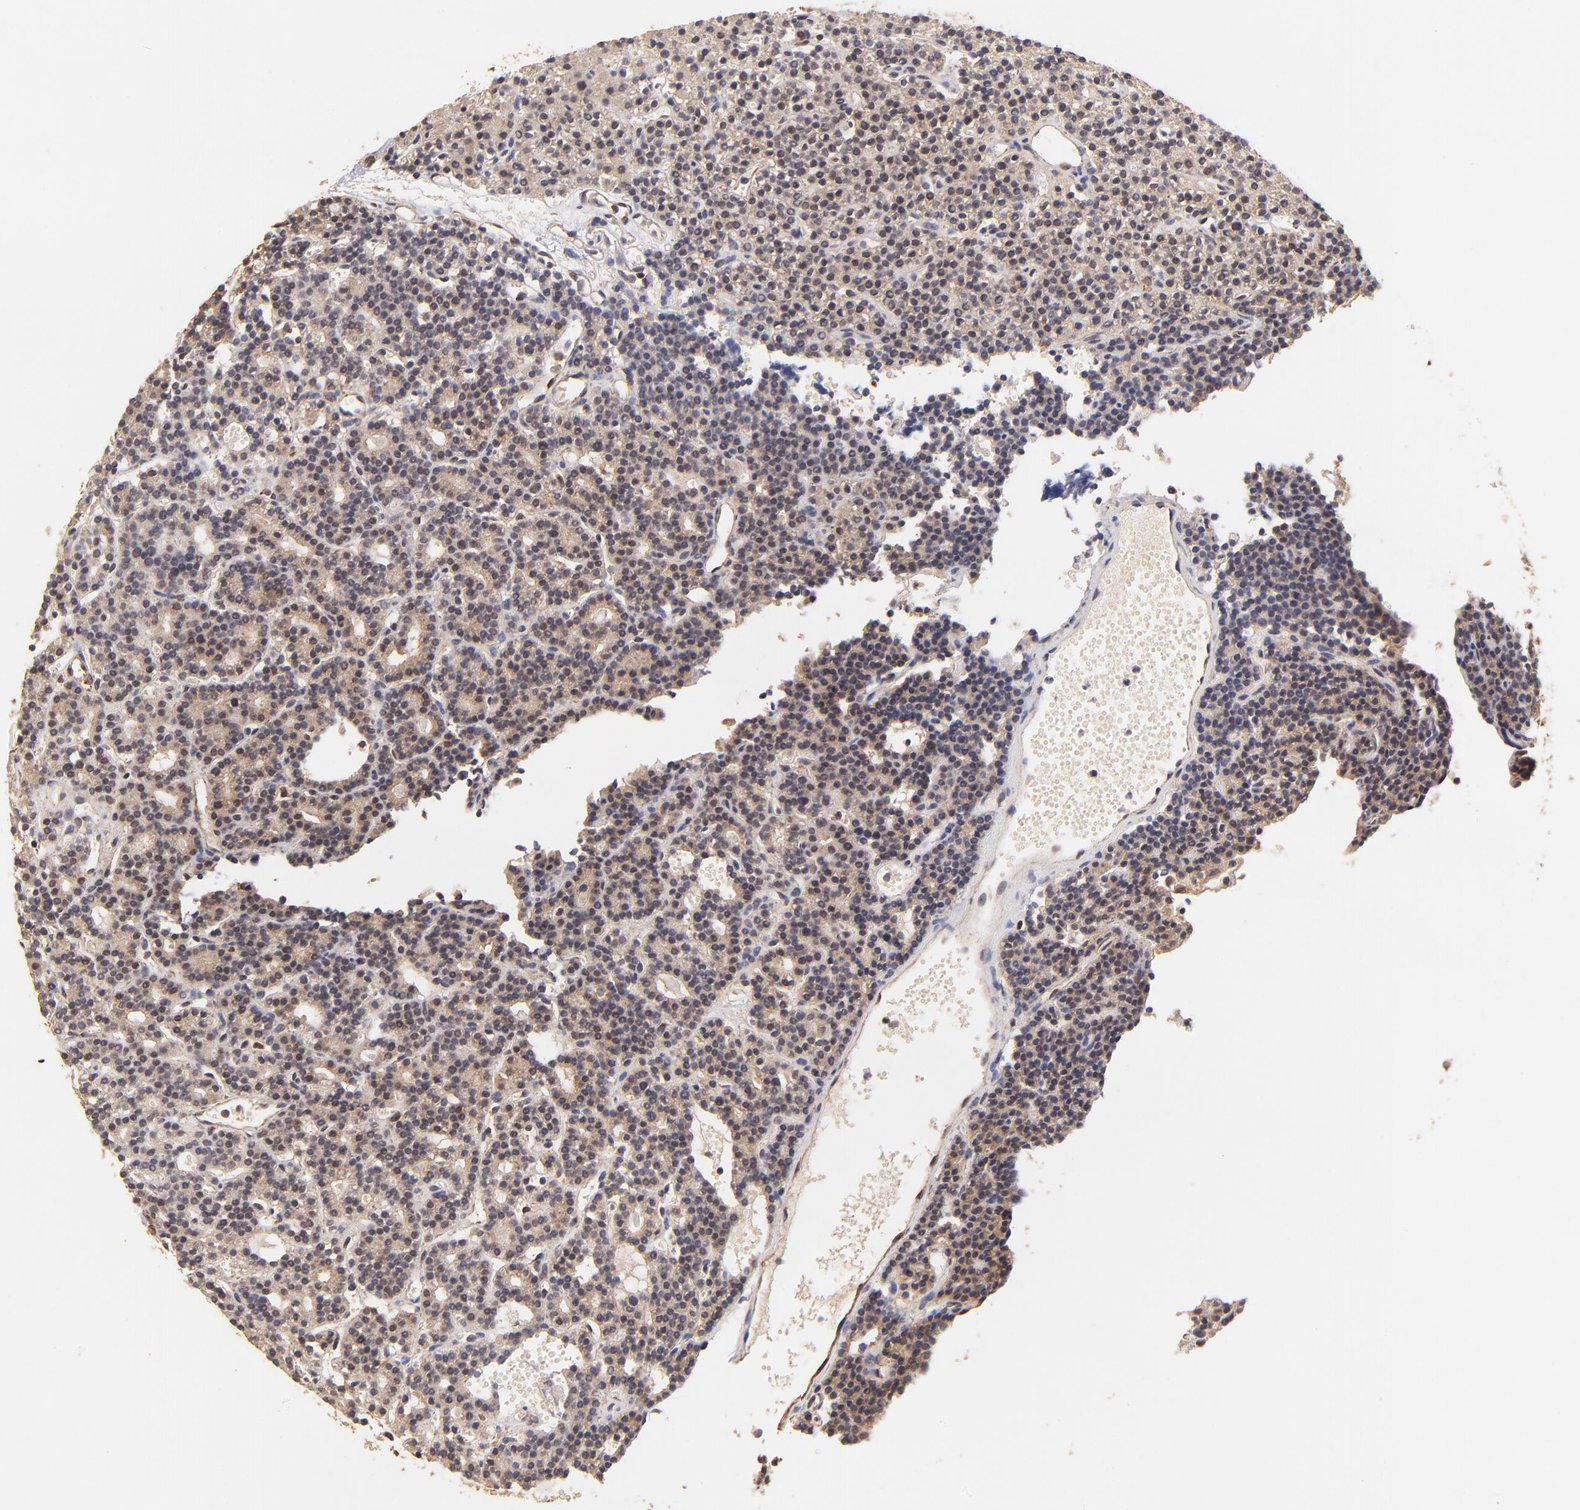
{"staining": {"intensity": "moderate", "quantity": ">75%", "location": "cytoplasmic/membranous"}, "tissue": "parathyroid gland", "cell_type": "Glandular cells", "image_type": "normal", "snomed": [{"axis": "morphology", "description": "Normal tissue, NOS"}, {"axis": "topography", "description": "Parathyroid gland"}], "caption": "Immunohistochemical staining of benign parathyroid gland displays medium levels of moderate cytoplasmic/membranous positivity in about >75% of glandular cells. The protein of interest is shown in brown color, while the nuclei are stained blue.", "gene": "TNFAIP3", "patient": {"sex": "female", "age": 45}}